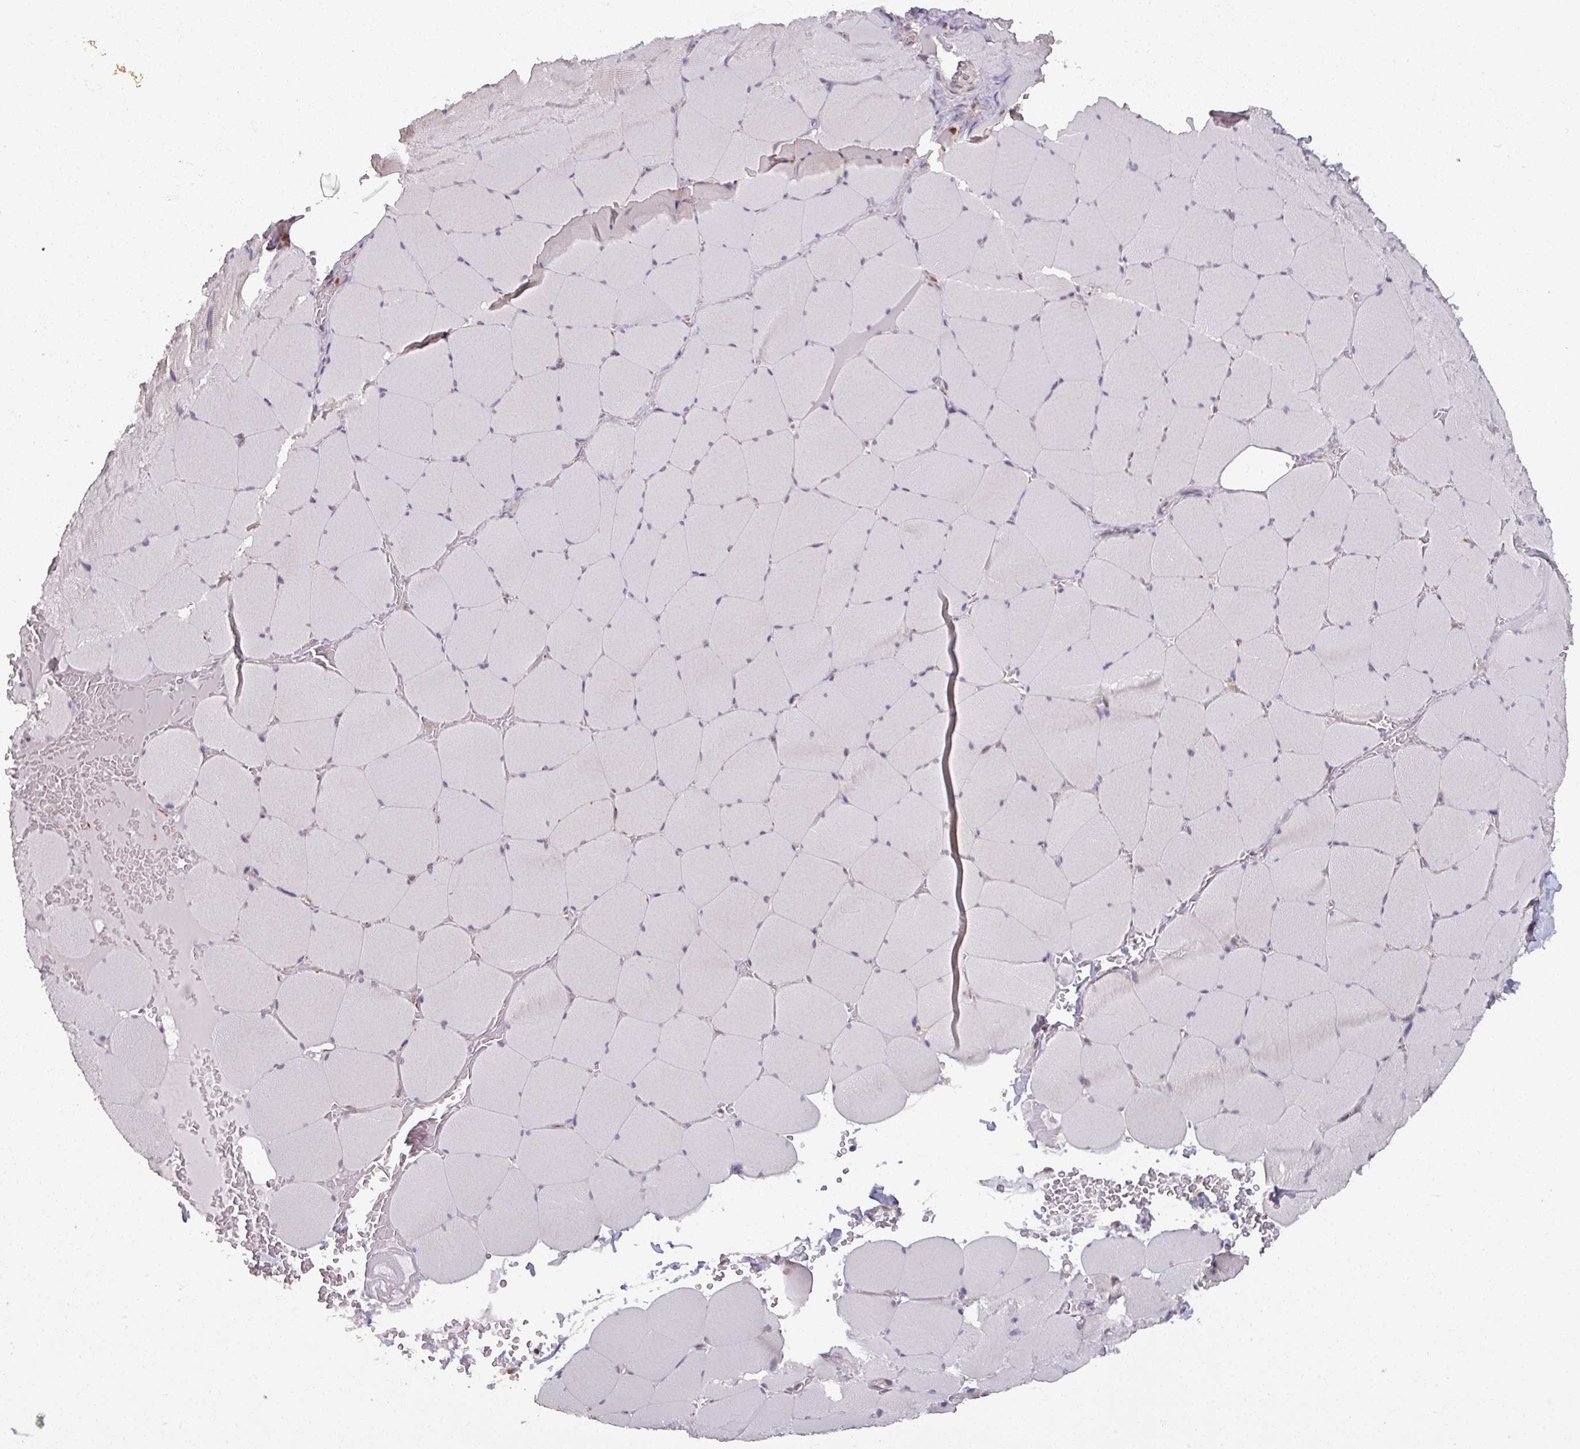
{"staining": {"intensity": "negative", "quantity": "none", "location": "none"}, "tissue": "skeletal muscle", "cell_type": "Myocytes", "image_type": "normal", "snomed": [{"axis": "morphology", "description": "Normal tissue, NOS"}, {"axis": "topography", "description": "Skeletal muscle"}, {"axis": "topography", "description": "Head-Neck"}], "caption": "Protein analysis of normal skeletal muscle shows no significant expression in myocytes.", "gene": "MAGT1", "patient": {"sex": "male", "age": 66}}